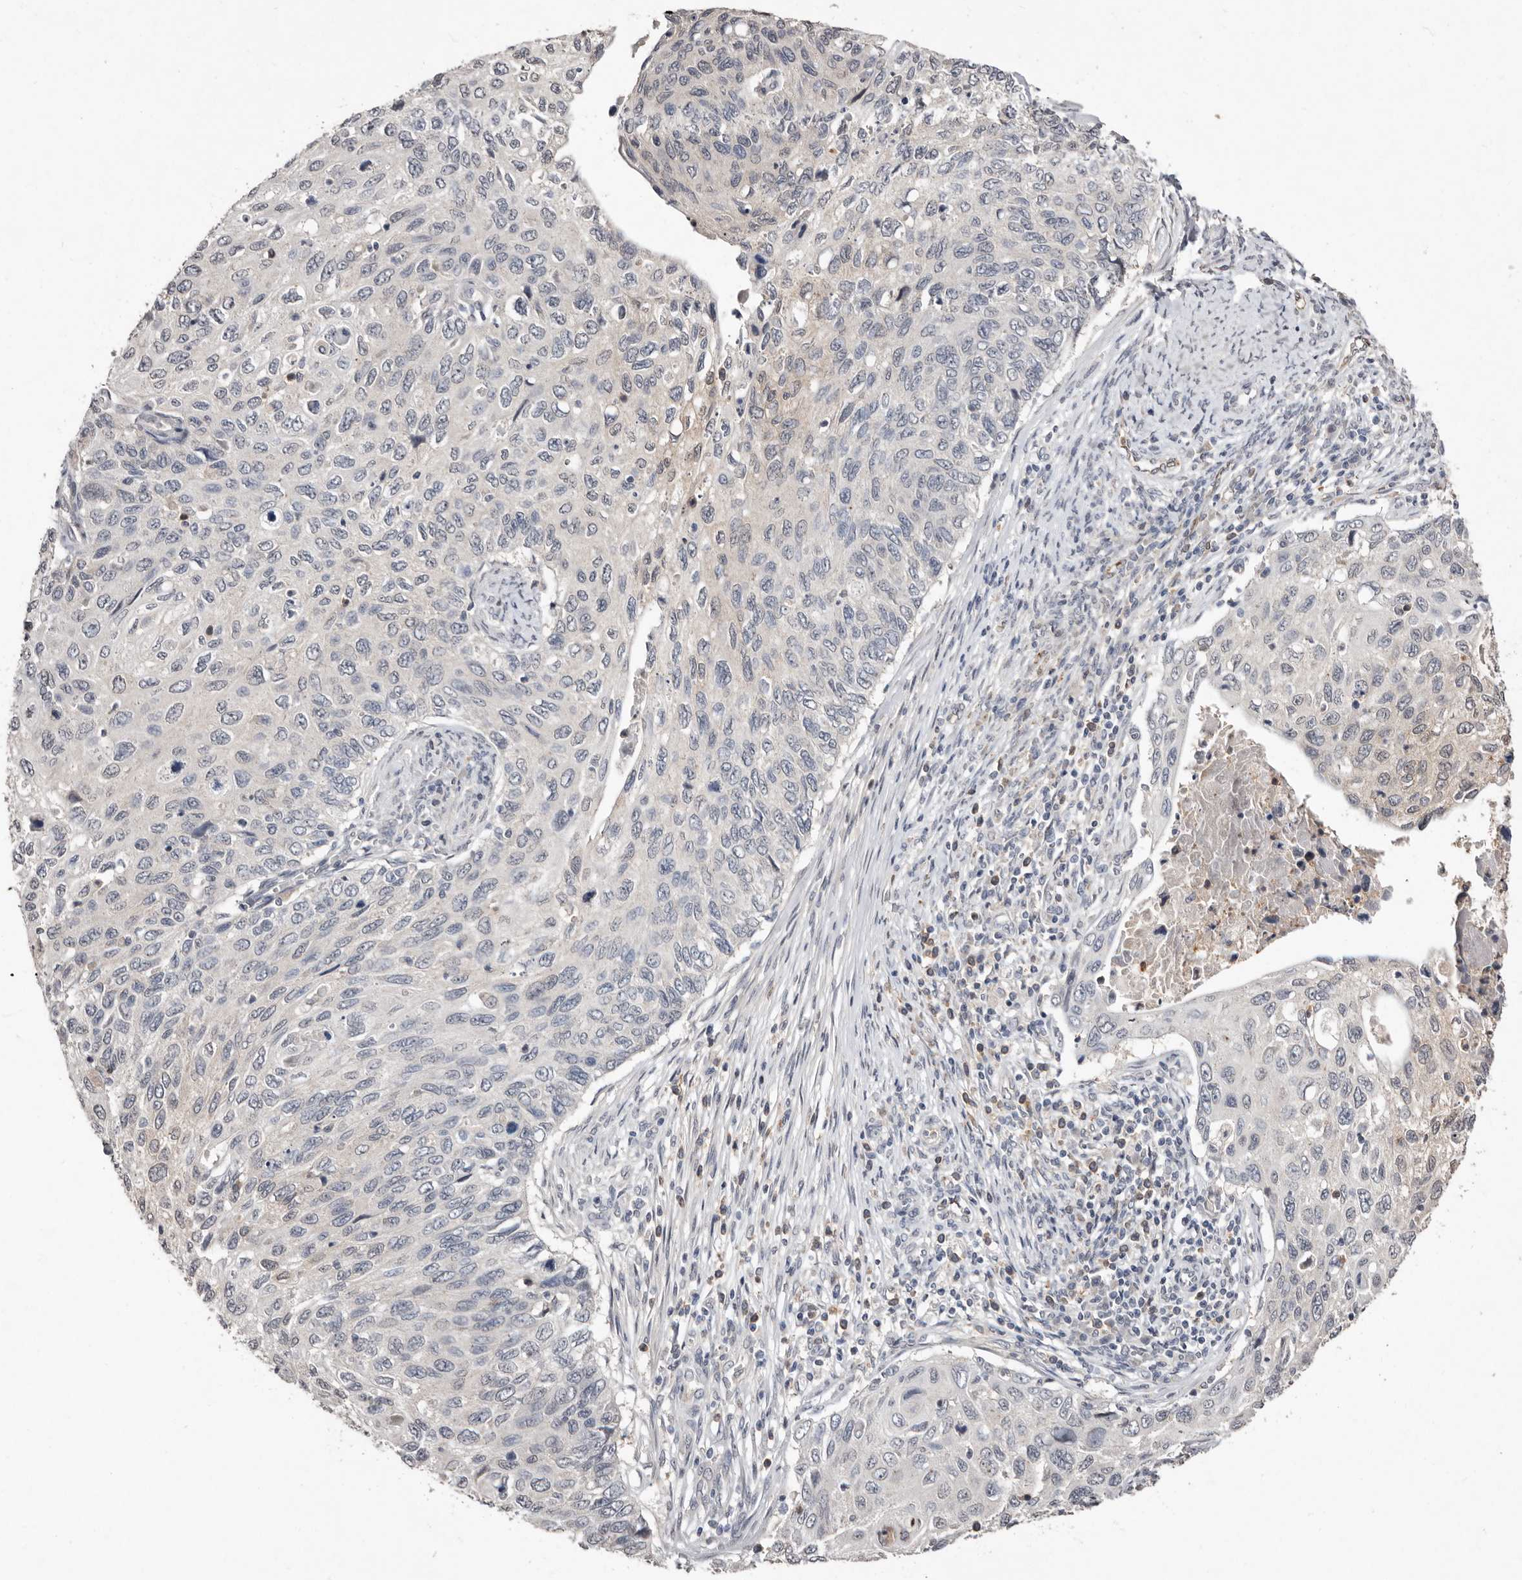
{"staining": {"intensity": "negative", "quantity": "none", "location": "none"}, "tissue": "cervical cancer", "cell_type": "Tumor cells", "image_type": "cancer", "snomed": [{"axis": "morphology", "description": "Squamous cell carcinoma, NOS"}, {"axis": "topography", "description": "Cervix"}], "caption": "IHC of human squamous cell carcinoma (cervical) displays no positivity in tumor cells.", "gene": "SULT1E1", "patient": {"sex": "female", "age": 70}}